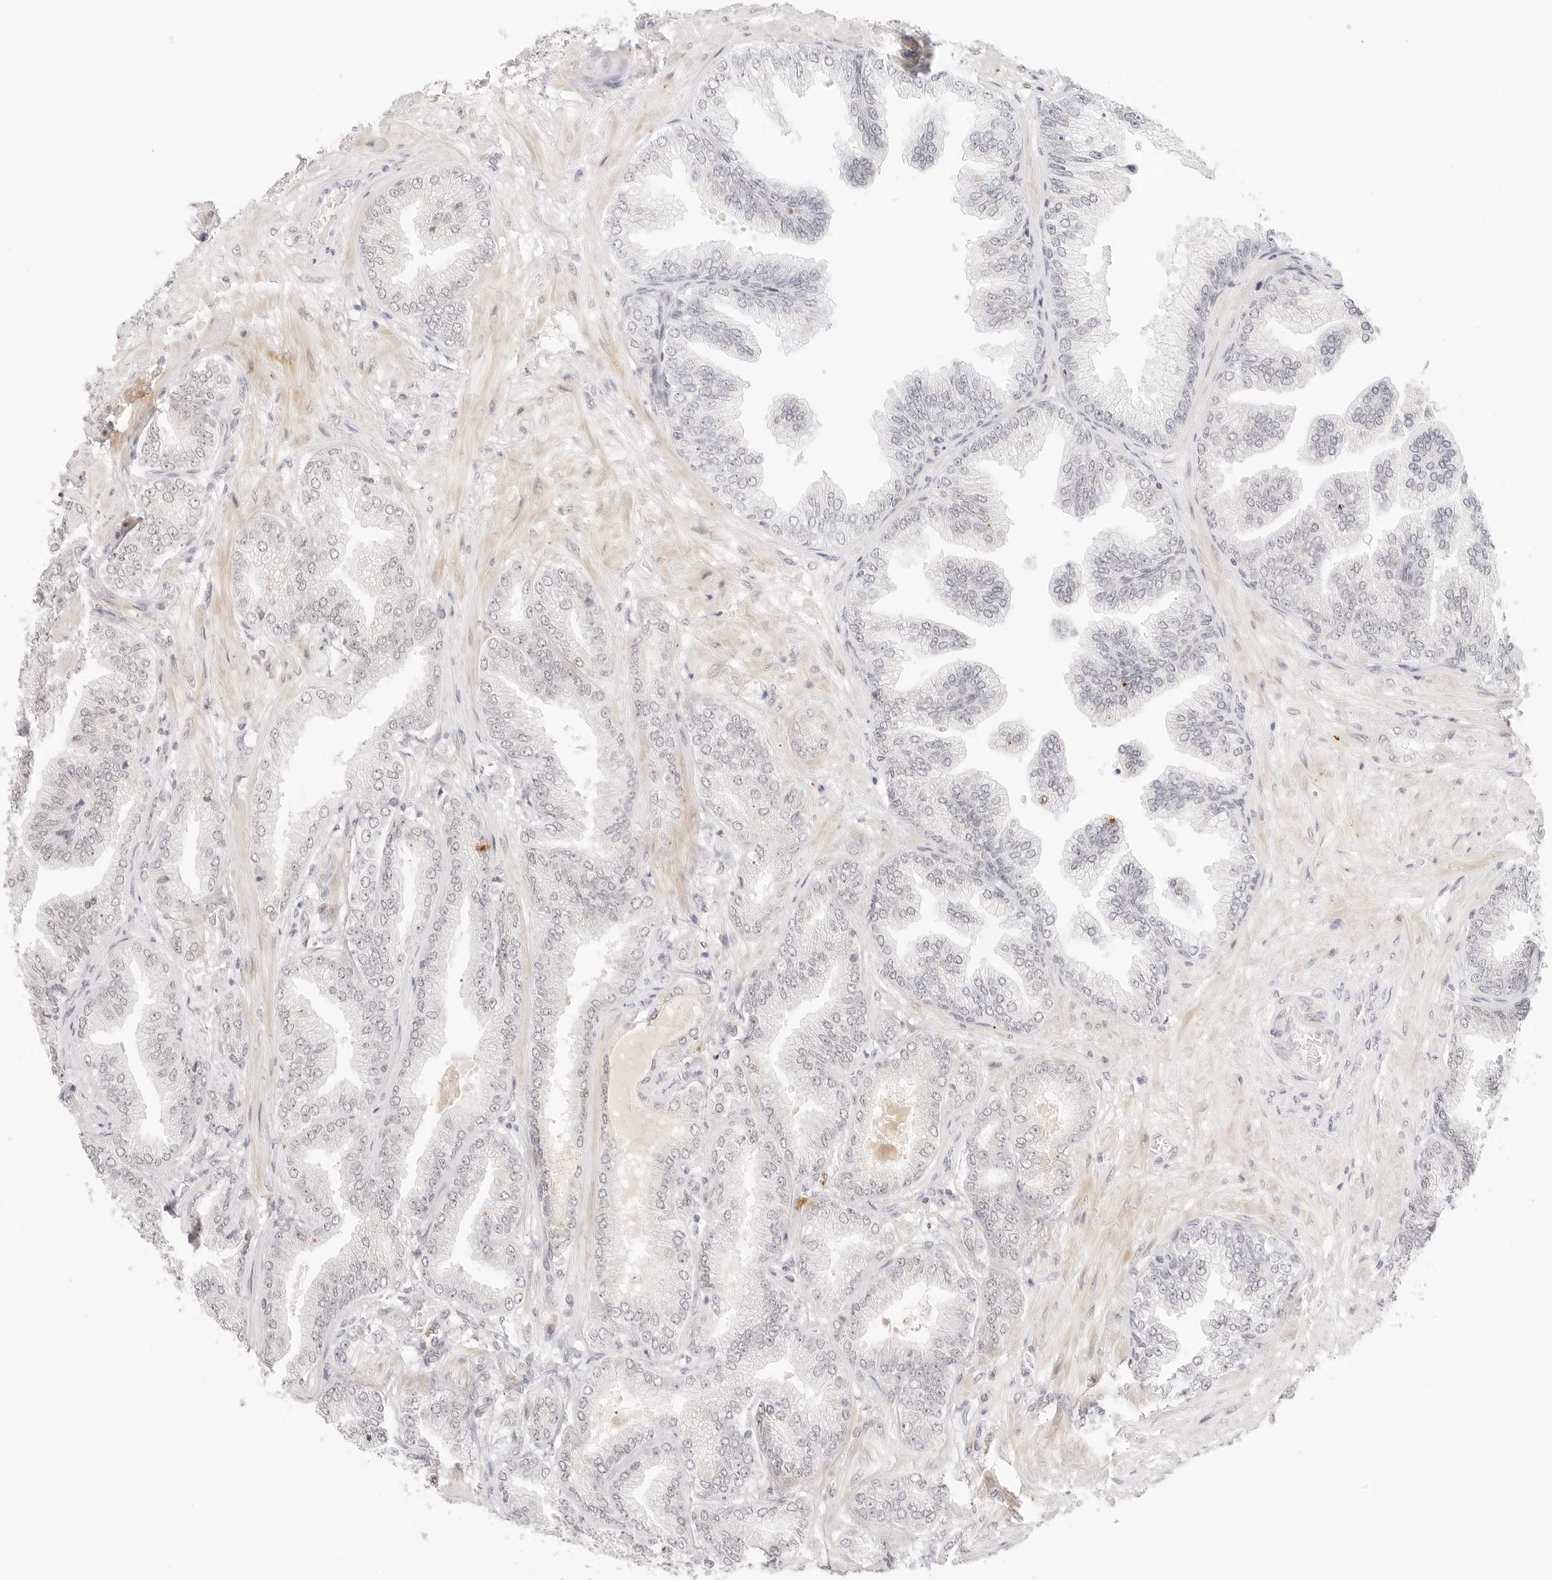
{"staining": {"intensity": "negative", "quantity": "none", "location": "none"}, "tissue": "prostate cancer", "cell_type": "Tumor cells", "image_type": "cancer", "snomed": [{"axis": "morphology", "description": "Adenocarcinoma, Low grade"}, {"axis": "topography", "description": "Prostate"}], "caption": "A micrograph of human prostate cancer (low-grade adenocarcinoma) is negative for staining in tumor cells.", "gene": "XKR4", "patient": {"sex": "male", "age": 63}}